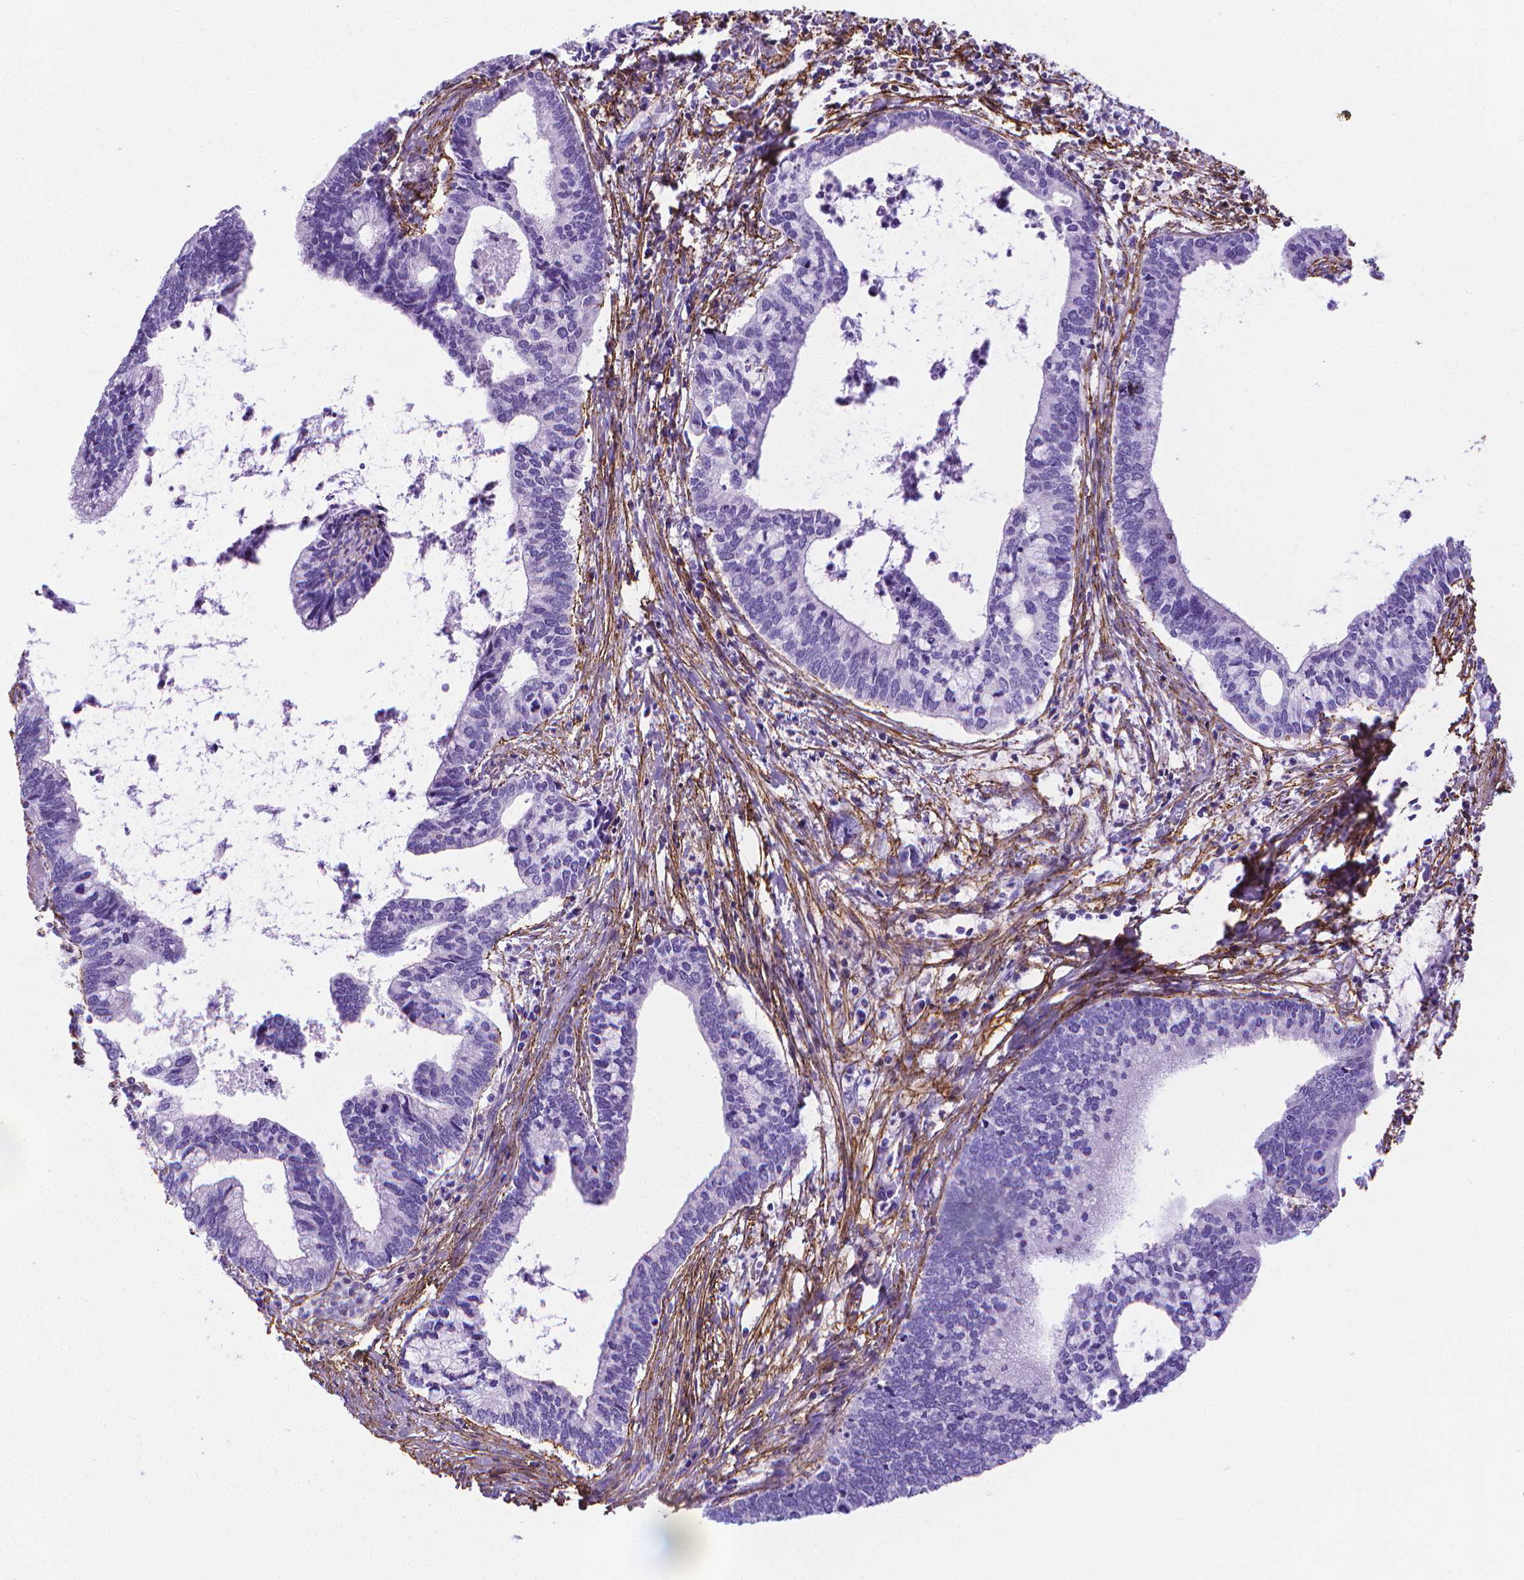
{"staining": {"intensity": "negative", "quantity": "none", "location": "none"}, "tissue": "cervical cancer", "cell_type": "Tumor cells", "image_type": "cancer", "snomed": [{"axis": "morphology", "description": "Adenocarcinoma, NOS"}, {"axis": "topography", "description": "Cervix"}], "caption": "Immunohistochemistry histopathology image of human cervical cancer stained for a protein (brown), which displays no expression in tumor cells. (Stains: DAB immunohistochemistry with hematoxylin counter stain, Microscopy: brightfield microscopy at high magnification).", "gene": "MFAP2", "patient": {"sex": "female", "age": 42}}